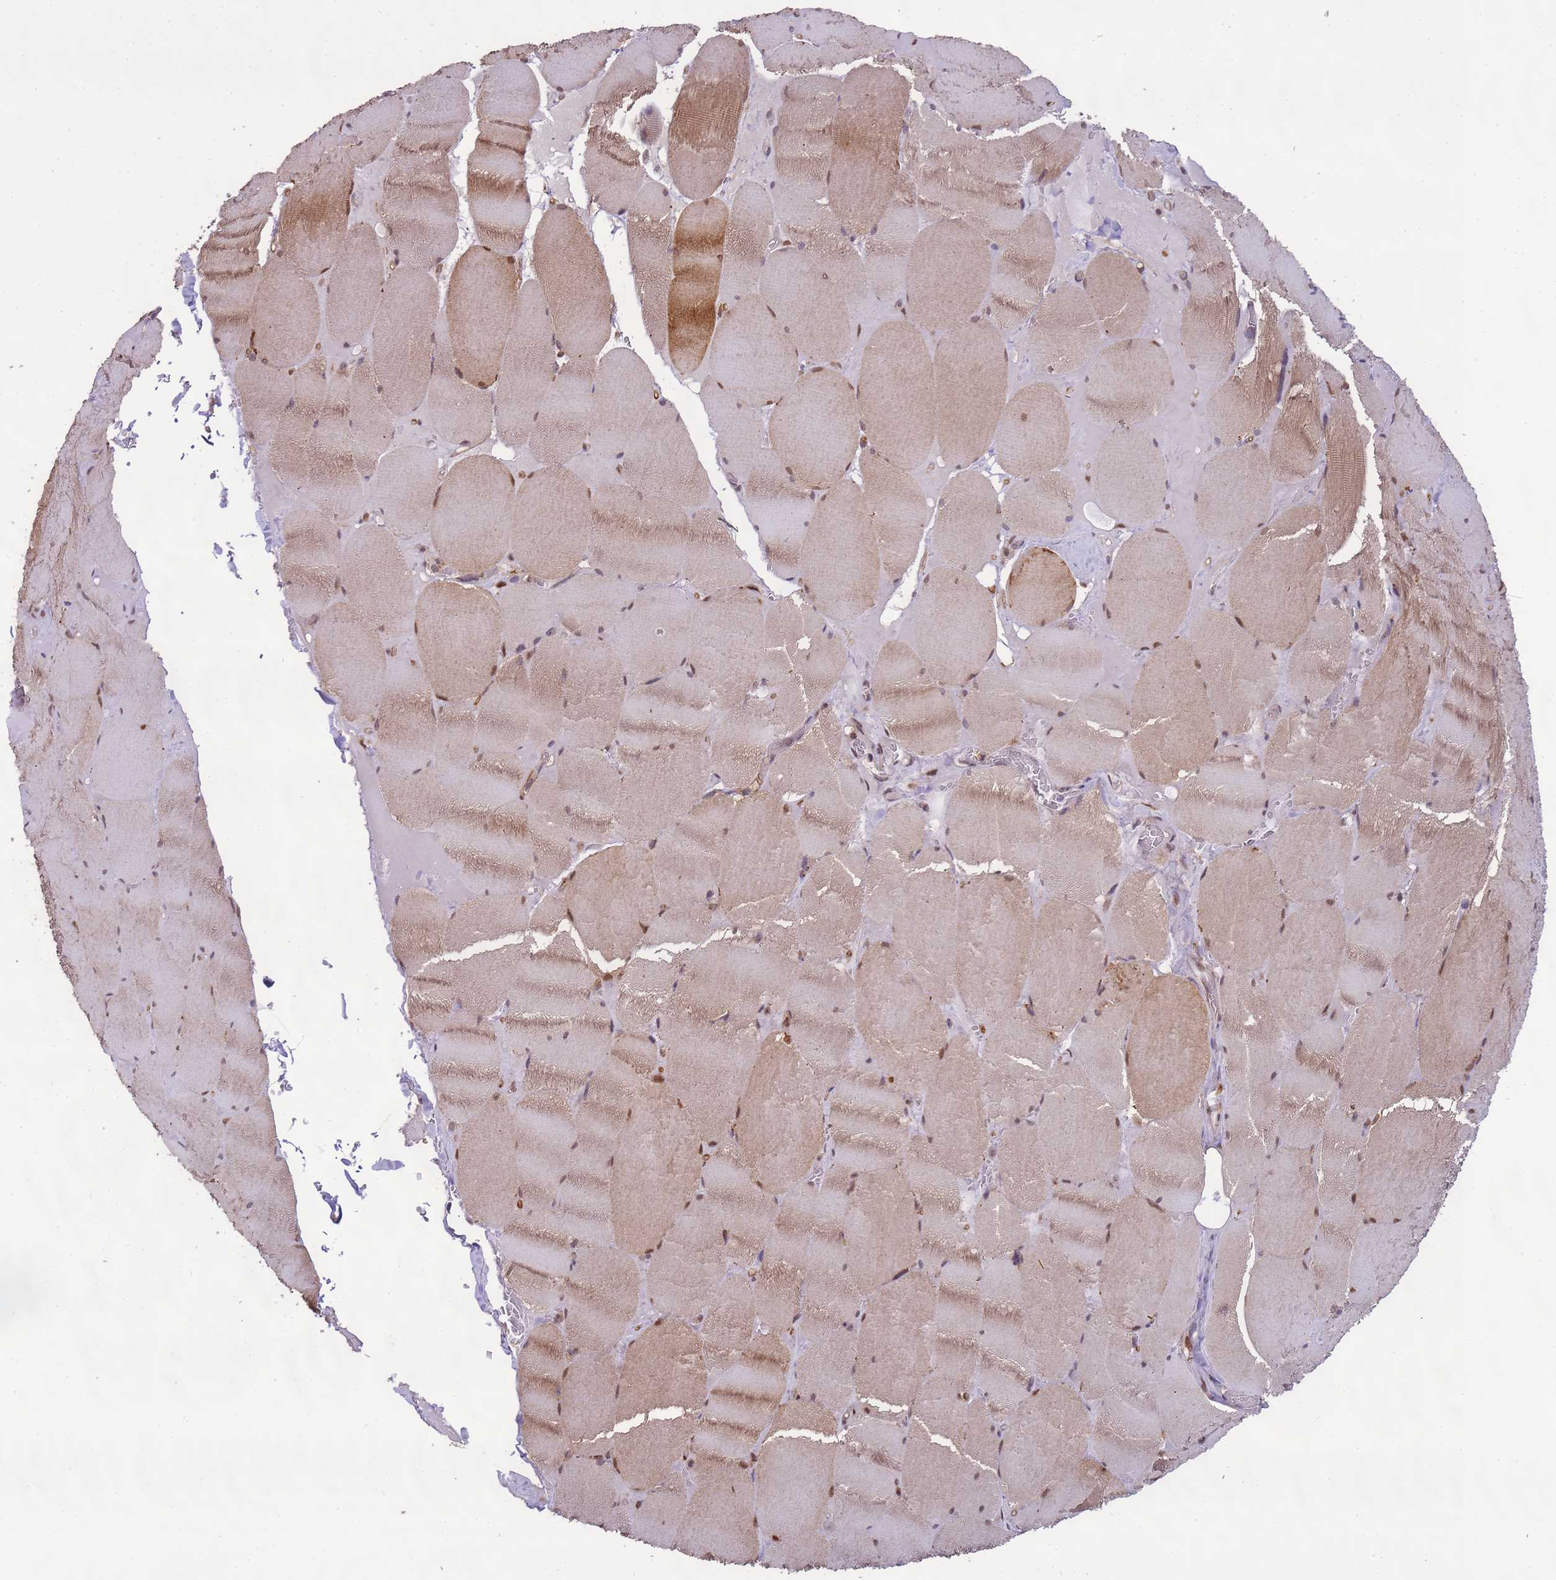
{"staining": {"intensity": "moderate", "quantity": "25%-75%", "location": "cytoplasmic/membranous,nuclear"}, "tissue": "skeletal muscle", "cell_type": "Myocytes", "image_type": "normal", "snomed": [{"axis": "morphology", "description": "Normal tissue, NOS"}, {"axis": "topography", "description": "Skeletal muscle"}, {"axis": "topography", "description": "Head-Neck"}], "caption": "IHC (DAB) staining of benign human skeletal muscle shows moderate cytoplasmic/membranous,nuclear protein staining in about 25%-75% of myocytes.", "gene": "ZBTB5", "patient": {"sex": "male", "age": 66}}